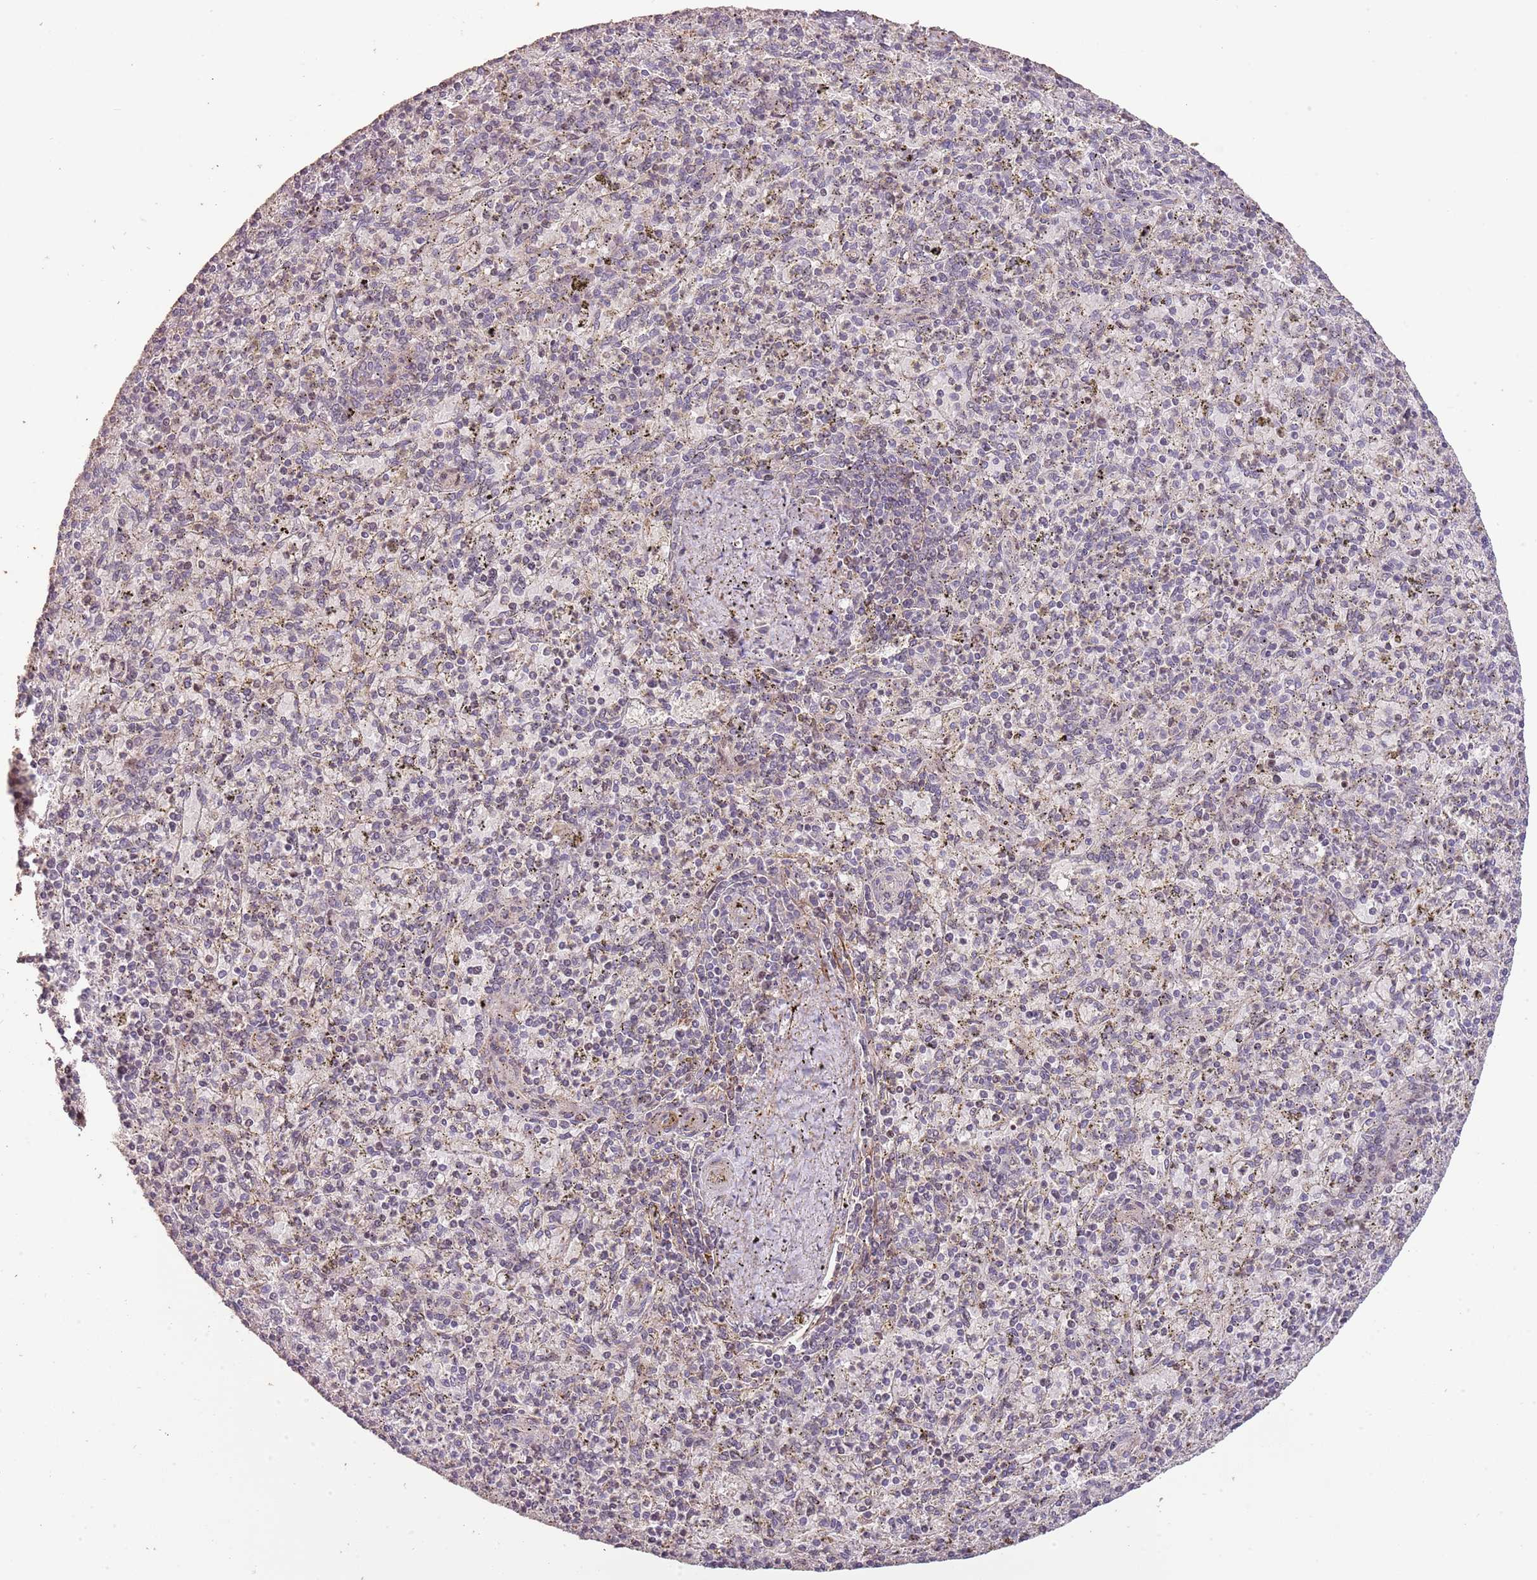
{"staining": {"intensity": "negative", "quantity": "none", "location": "none"}, "tissue": "spleen", "cell_type": "Cells in red pulp", "image_type": "normal", "snomed": [{"axis": "morphology", "description": "Normal tissue, NOS"}, {"axis": "topography", "description": "Spleen"}], "caption": "IHC photomicrograph of unremarkable human spleen stained for a protein (brown), which displays no staining in cells in red pulp. (Stains: DAB immunohistochemistry with hematoxylin counter stain, Microscopy: brightfield microscopy at high magnification).", "gene": "ADTRP", "patient": {"sex": "male", "age": 72}}